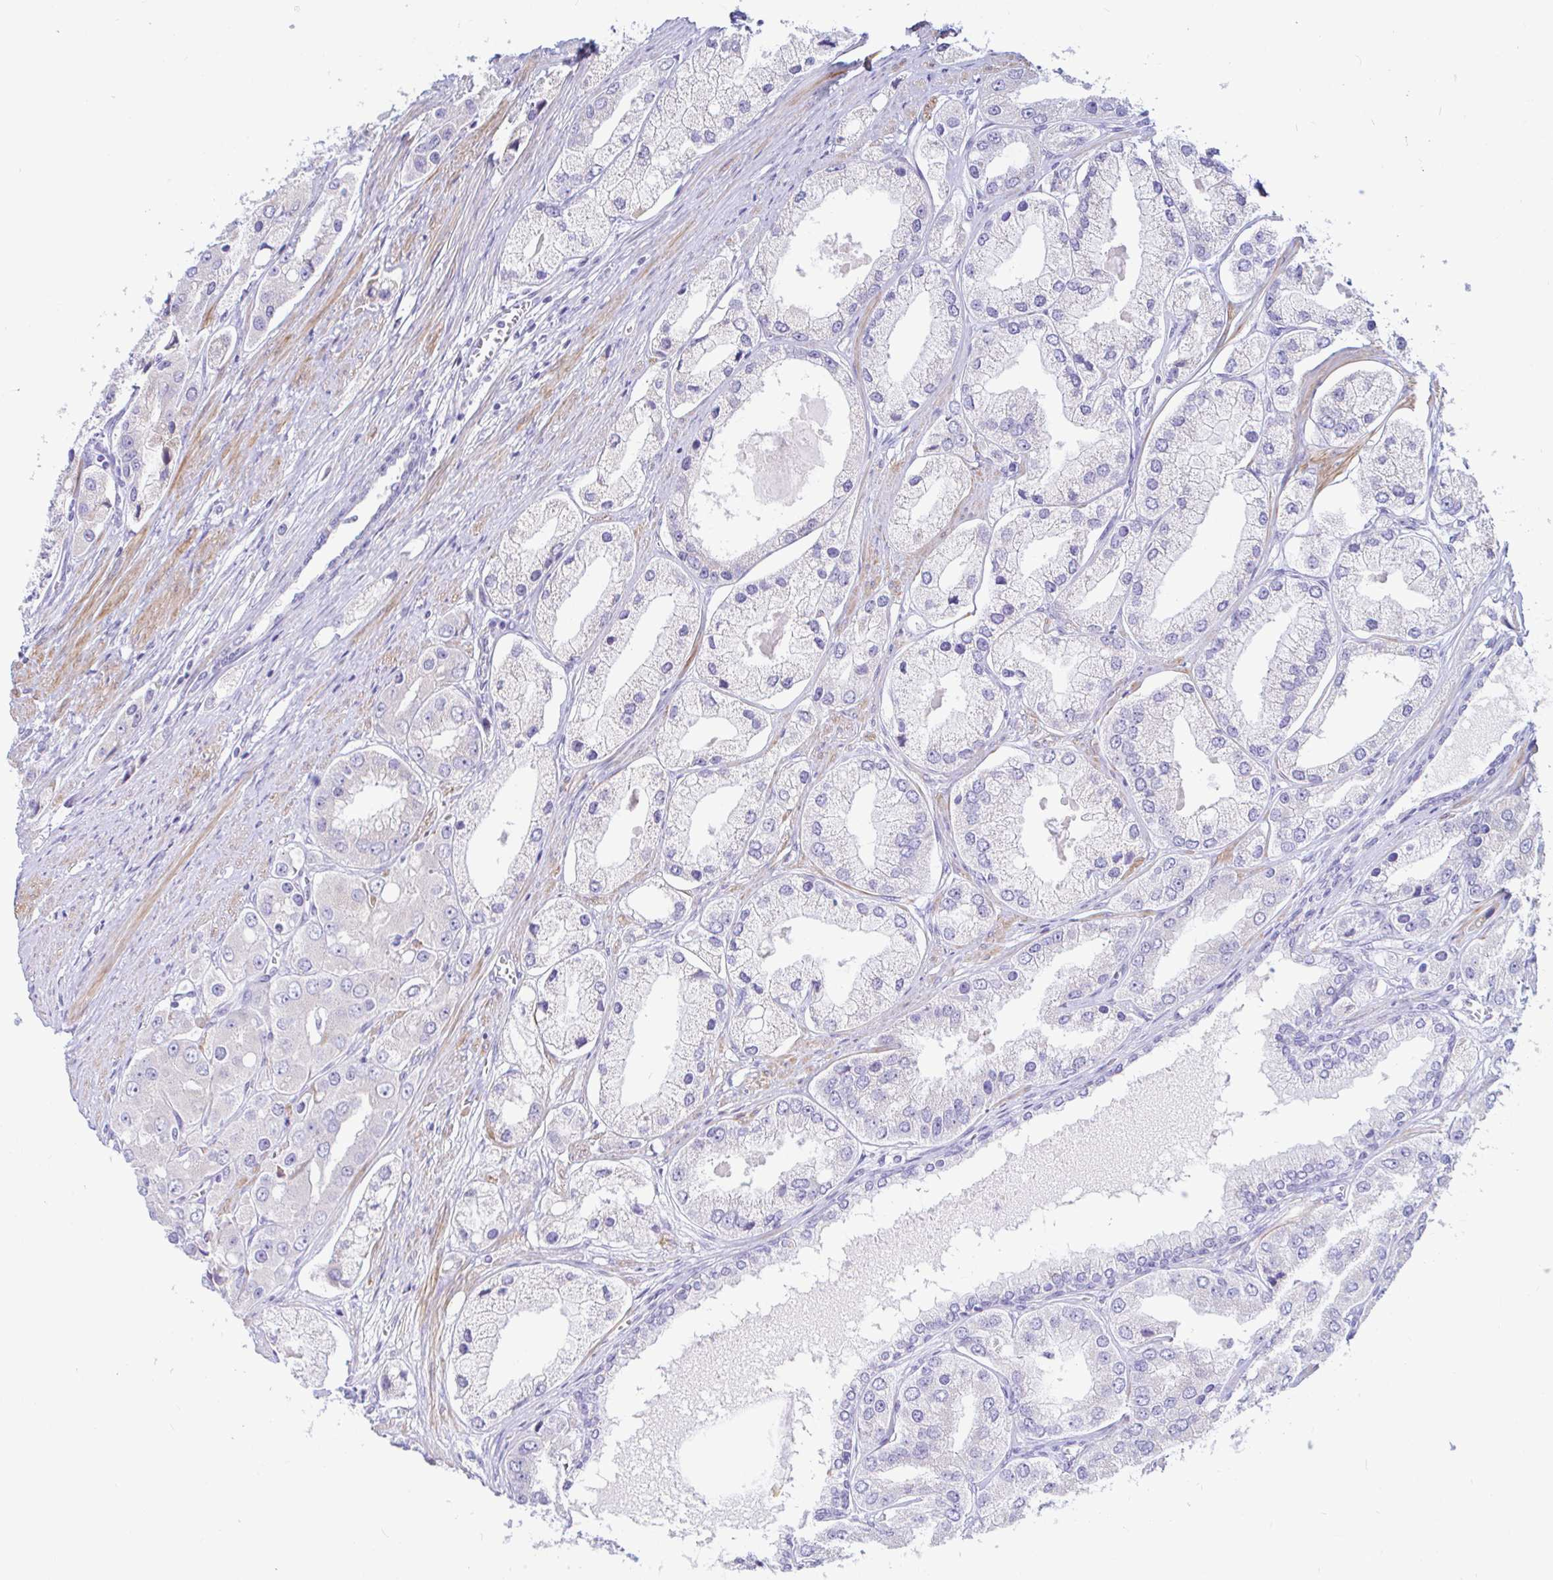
{"staining": {"intensity": "negative", "quantity": "none", "location": "none"}, "tissue": "prostate cancer", "cell_type": "Tumor cells", "image_type": "cancer", "snomed": [{"axis": "morphology", "description": "Adenocarcinoma, Low grade"}, {"axis": "topography", "description": "Prostate"}], "caption": "Photomicrograph shows no protein staining in tumor cells of prostate adenocarcinoma (low-grade) tissue.", "gene": "NBPF3", "patient": {"sex": "male", "age": 69}}